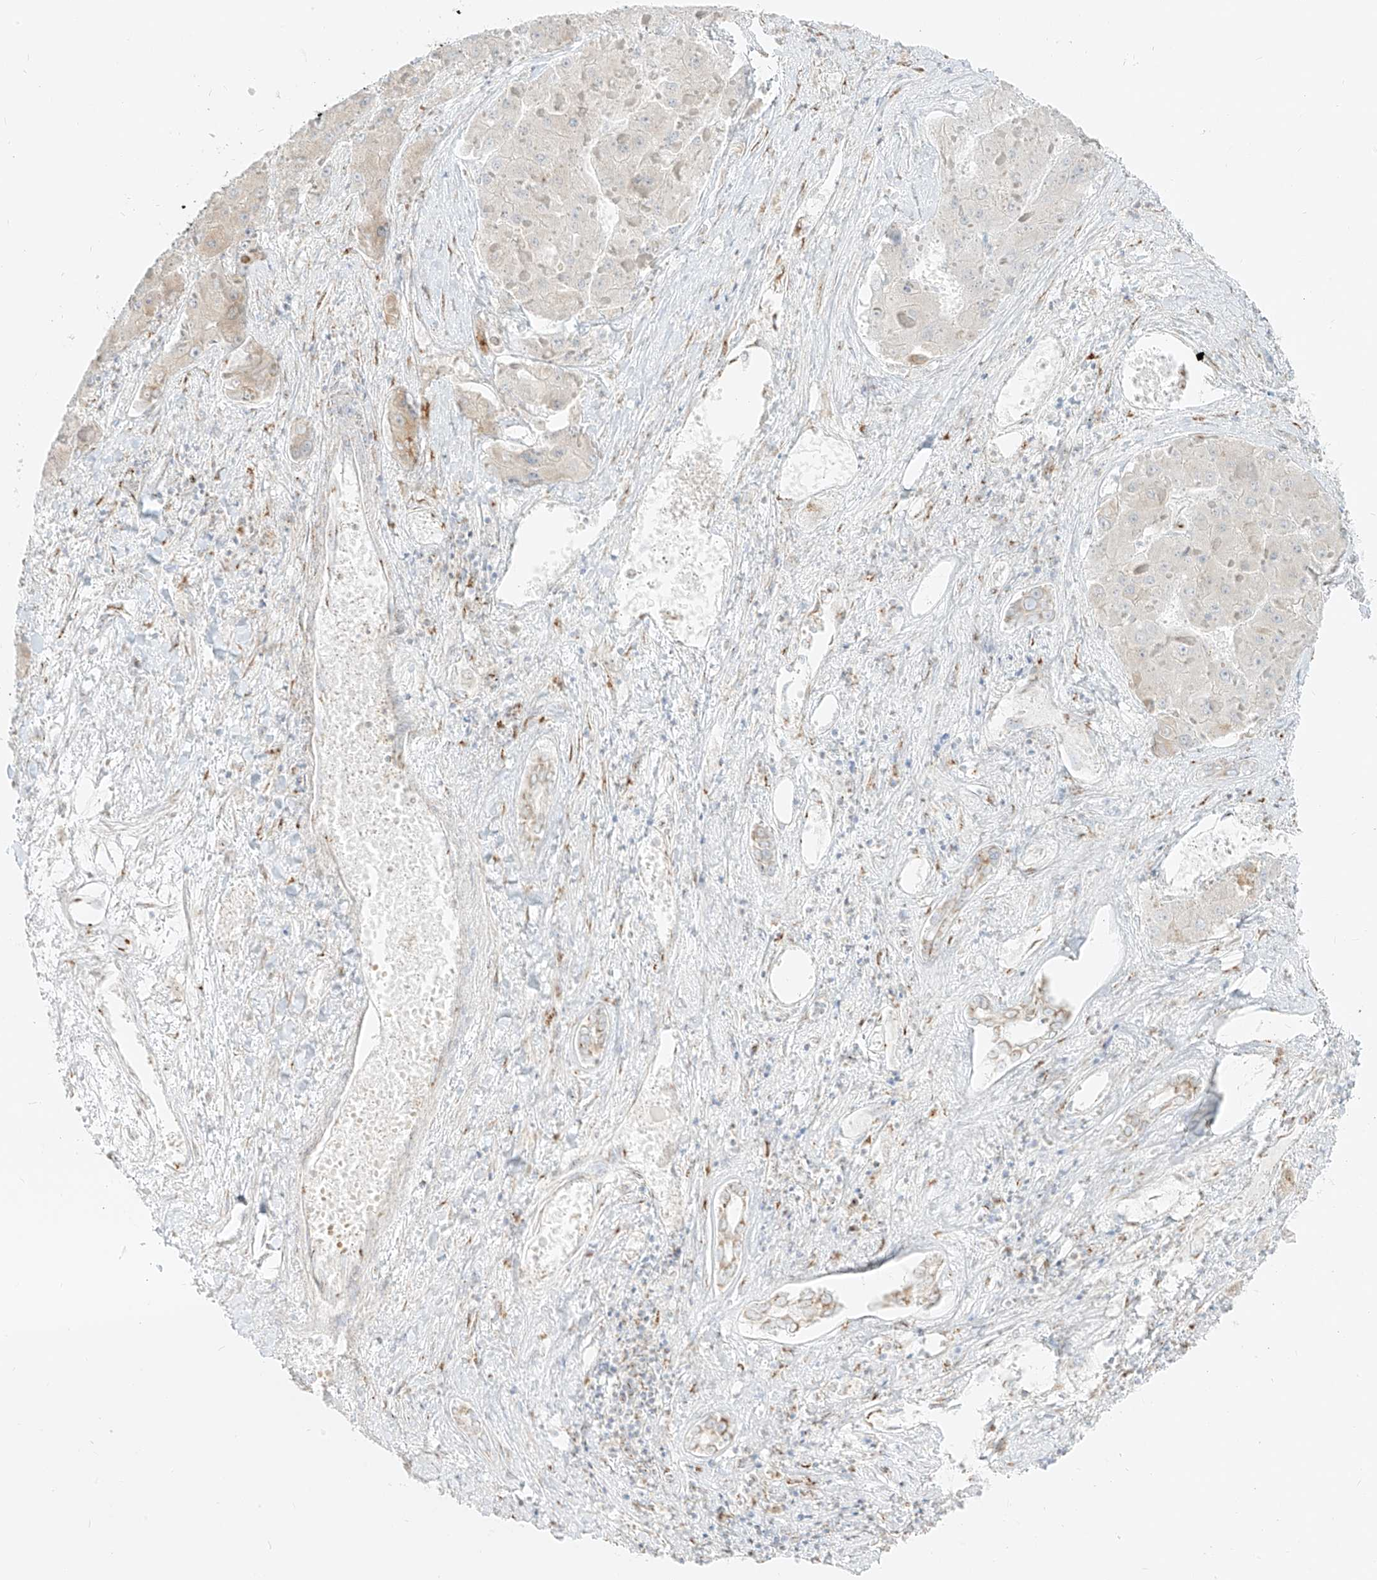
{"staining": {"intensity": "negative", "quantity": "none", "location": "none"}, "tissue": "liver cancer", "cell_type": "Tumor cells", "image_type": "cancer", "snomed": [{"axis": "morphology", "description": "Carcinoma, Hepatocellular, NOS"}, {"axis": "topography", "description": "Liver"}], "caption": "An immunohistochemistry micrograph of liver cancer is shown. There is no staining in tumor cells of liver cancer.", "gene": "TMEM87B", "patient": {"sex": "female", "age": 73}}